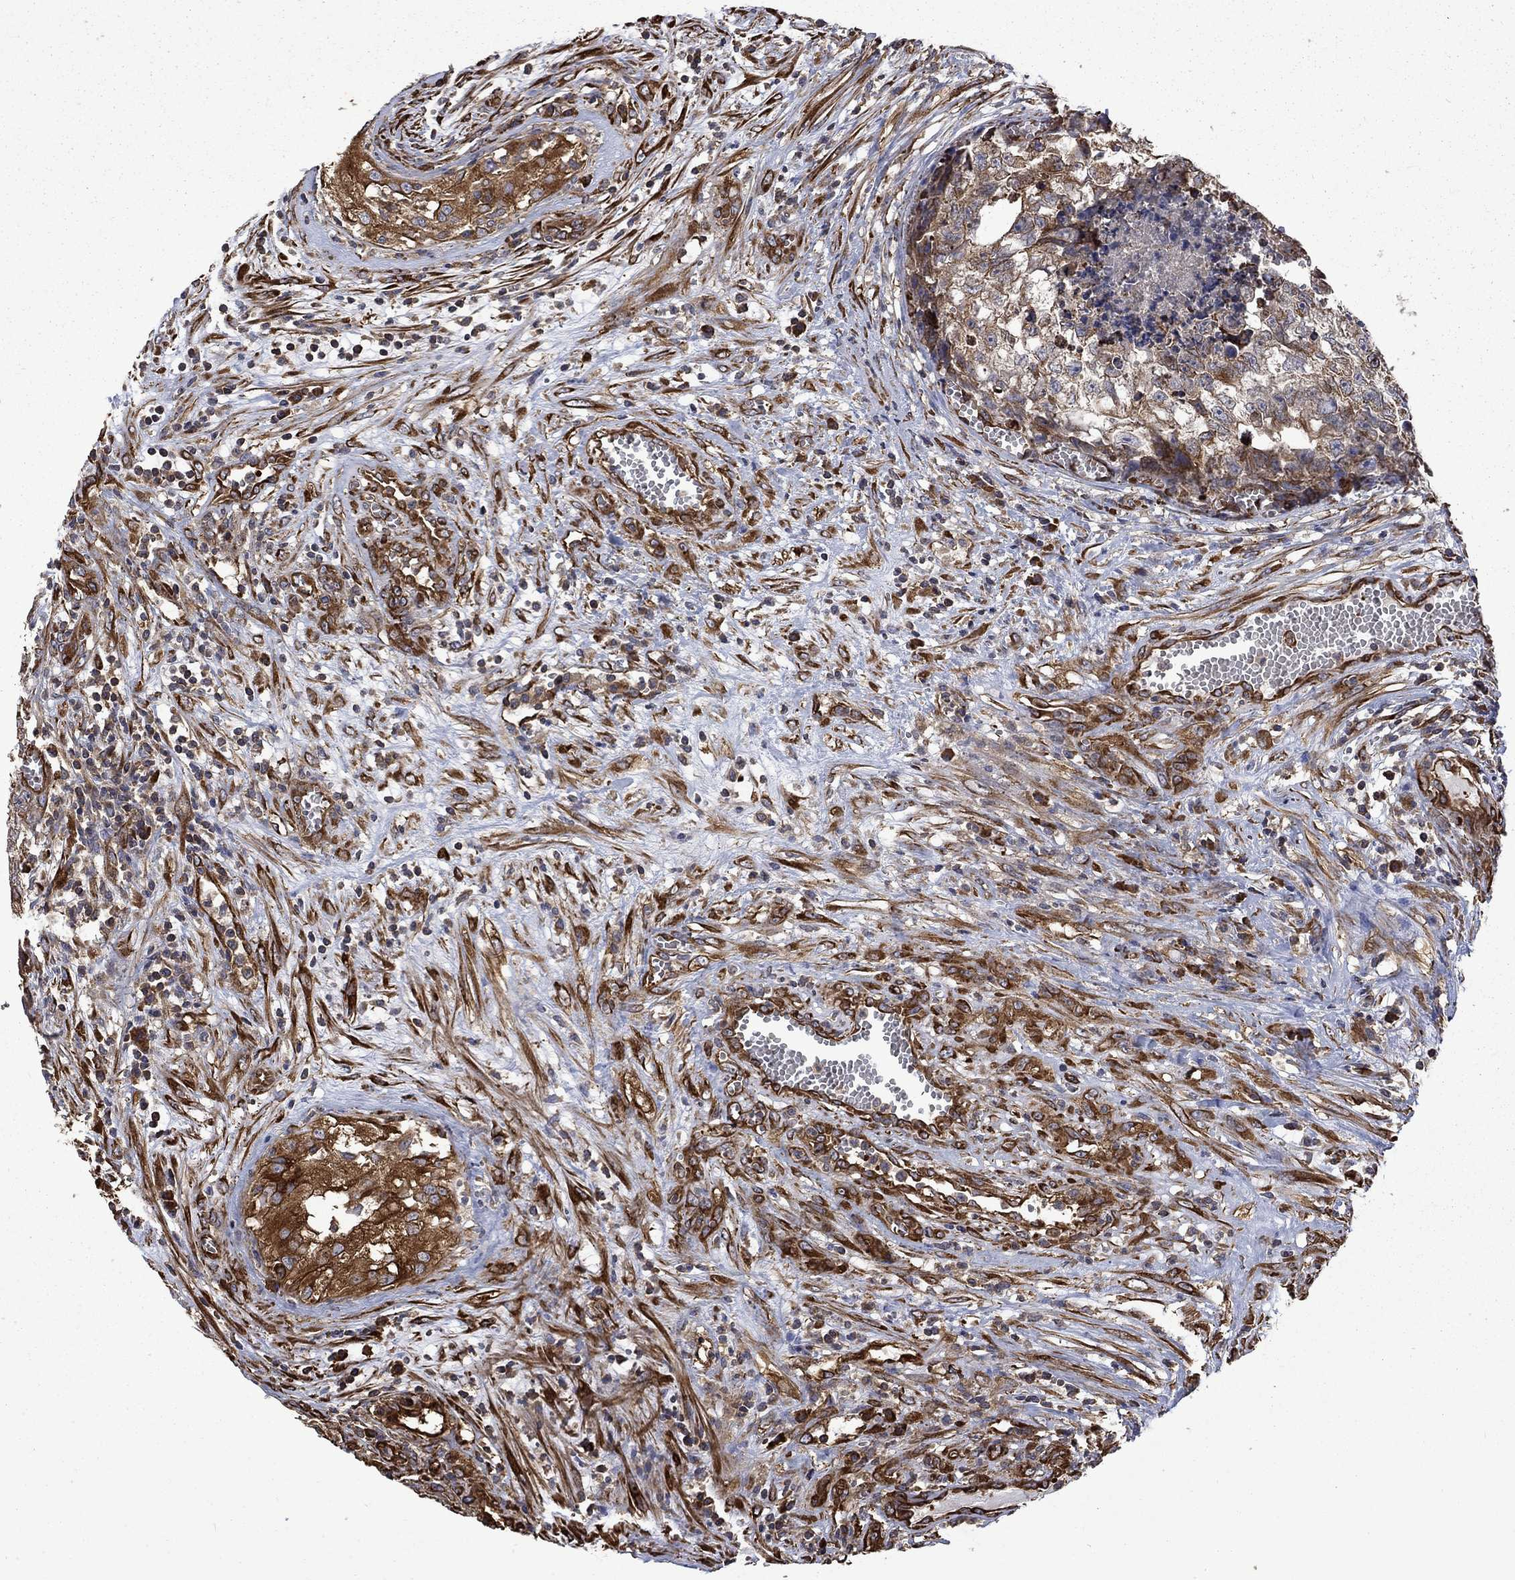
{"staining": {"intensity": "strong", "quantity": "25%-75%", "location": "cytoplasmic/membranous"}, "tissue": "testis cancer", "cell_type": "Tumor cells", "image_type": "cancer", "snomed": [{"axis": "morphology", "description": "Seminoma, NOS"}, {"axis": "morphology", "description": "Carcinoma, Embryonal, NOS"}, {"axis": "topography", "description": "Testis"}], "caption": "DAB immunohistochemical staining of human seminoma (testis) reveals strong cytoplasmic/membranous protein expression in approximately 25%-75% of tumor cells.", "gene": "CUTC", "patient": {"sex": "male", "age": 22}}